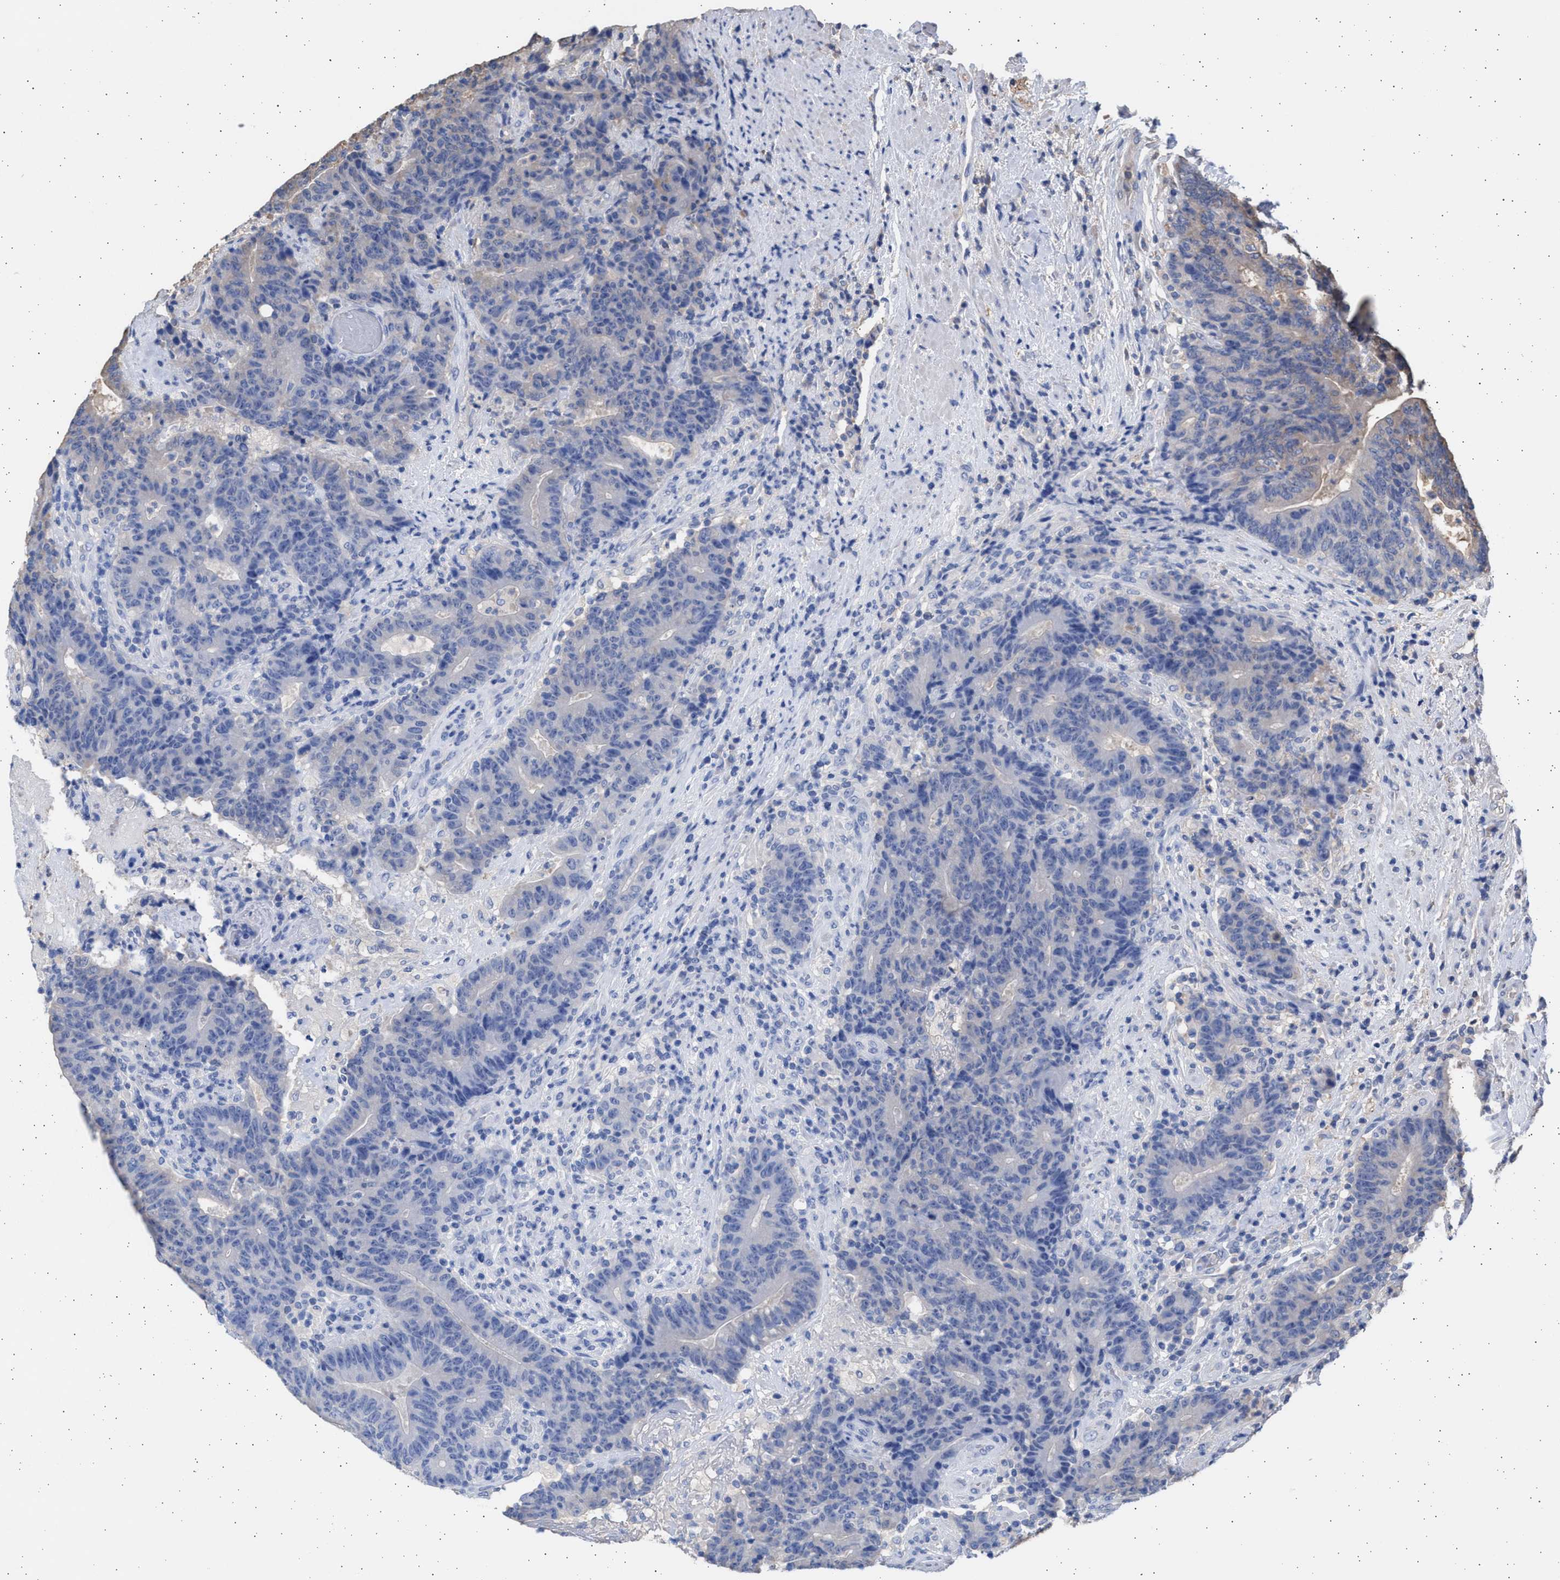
{"staining": {"intensity": "negative", "quantity": "none", "location": "none"}, "tissue": "colorectal cancer", "cell_type": "Tumor cells", "image_type": "cancer", "snomed": [{"axis": "morphology", "description": "Normal tissue, NOS"}, {"axis": "morphology", "description": "Adenocarcinoma, NOS"}, {"axis": "topography", "description": "Colon"}], "caption": "An immunohistochemistry (IHC) photomicrograph of colorectal cancer is shown. There is no staining in tumor cells of colorectal cancer. Brightfield microscopy of IHC stained with DAB (brown) and hematoxylin (blue), captured at high magnification.", "gene": "ALDOC", "patient": {"sex": "female", "age": 75}}